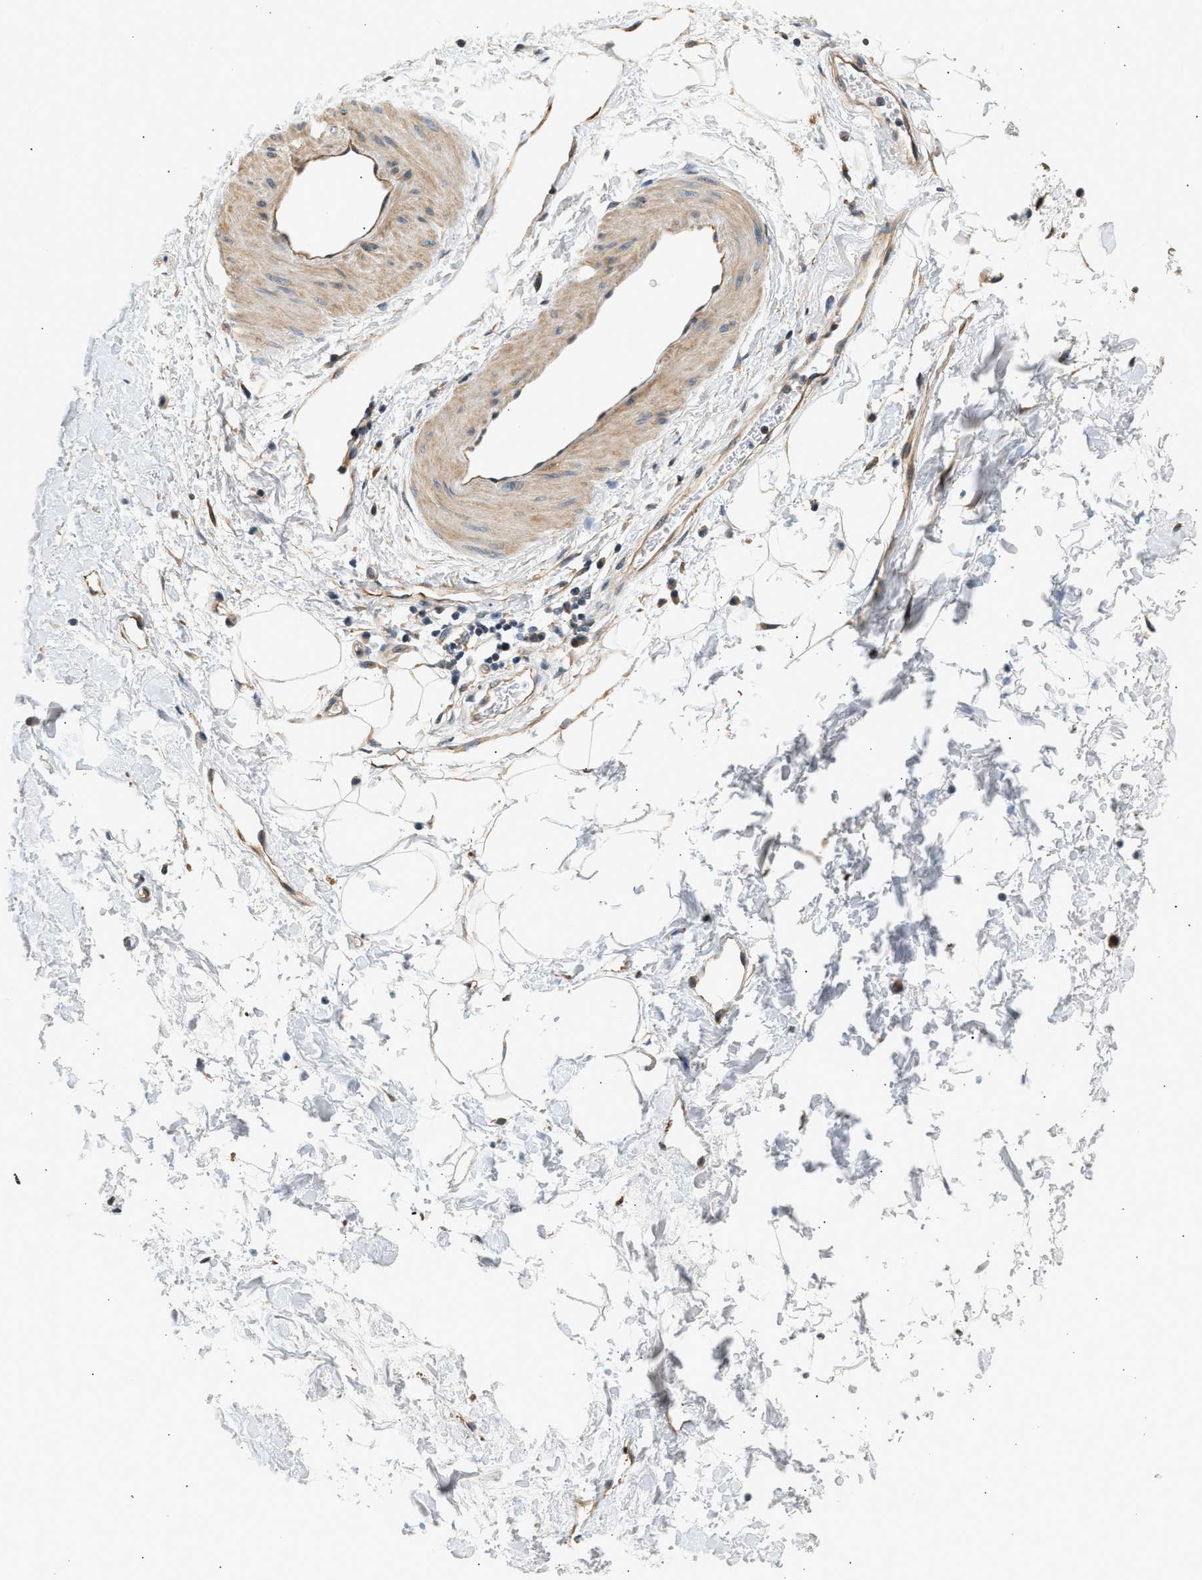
{"staining": {"intensity": "moderate", "quantity": "<25%", "location": "cytoplasmic/membranous"}, "tissue": "adipose tissue", "cell_type": "Adipocytes", "image_type": "normal", "snomed": [{"axis": "morphology", "description": "Normal tissue, NOS"}, {"axis": "topography", "description": "Soft tissue"}], "caption": "Immunohistochemistry (IHC) (DAB (3,3'-diaminobenzidine)) staining of unremarkable adipose tissue demonstrates moderate cytoplasmic/membranous protein expression in approximately <25% of adipocytes. (DAB (3,3'-diaminobenzidine) IHC with brightfield microscopy, high magnification).", "gene": "WDR31", "patient": {"sex": "male", "age": 72}}